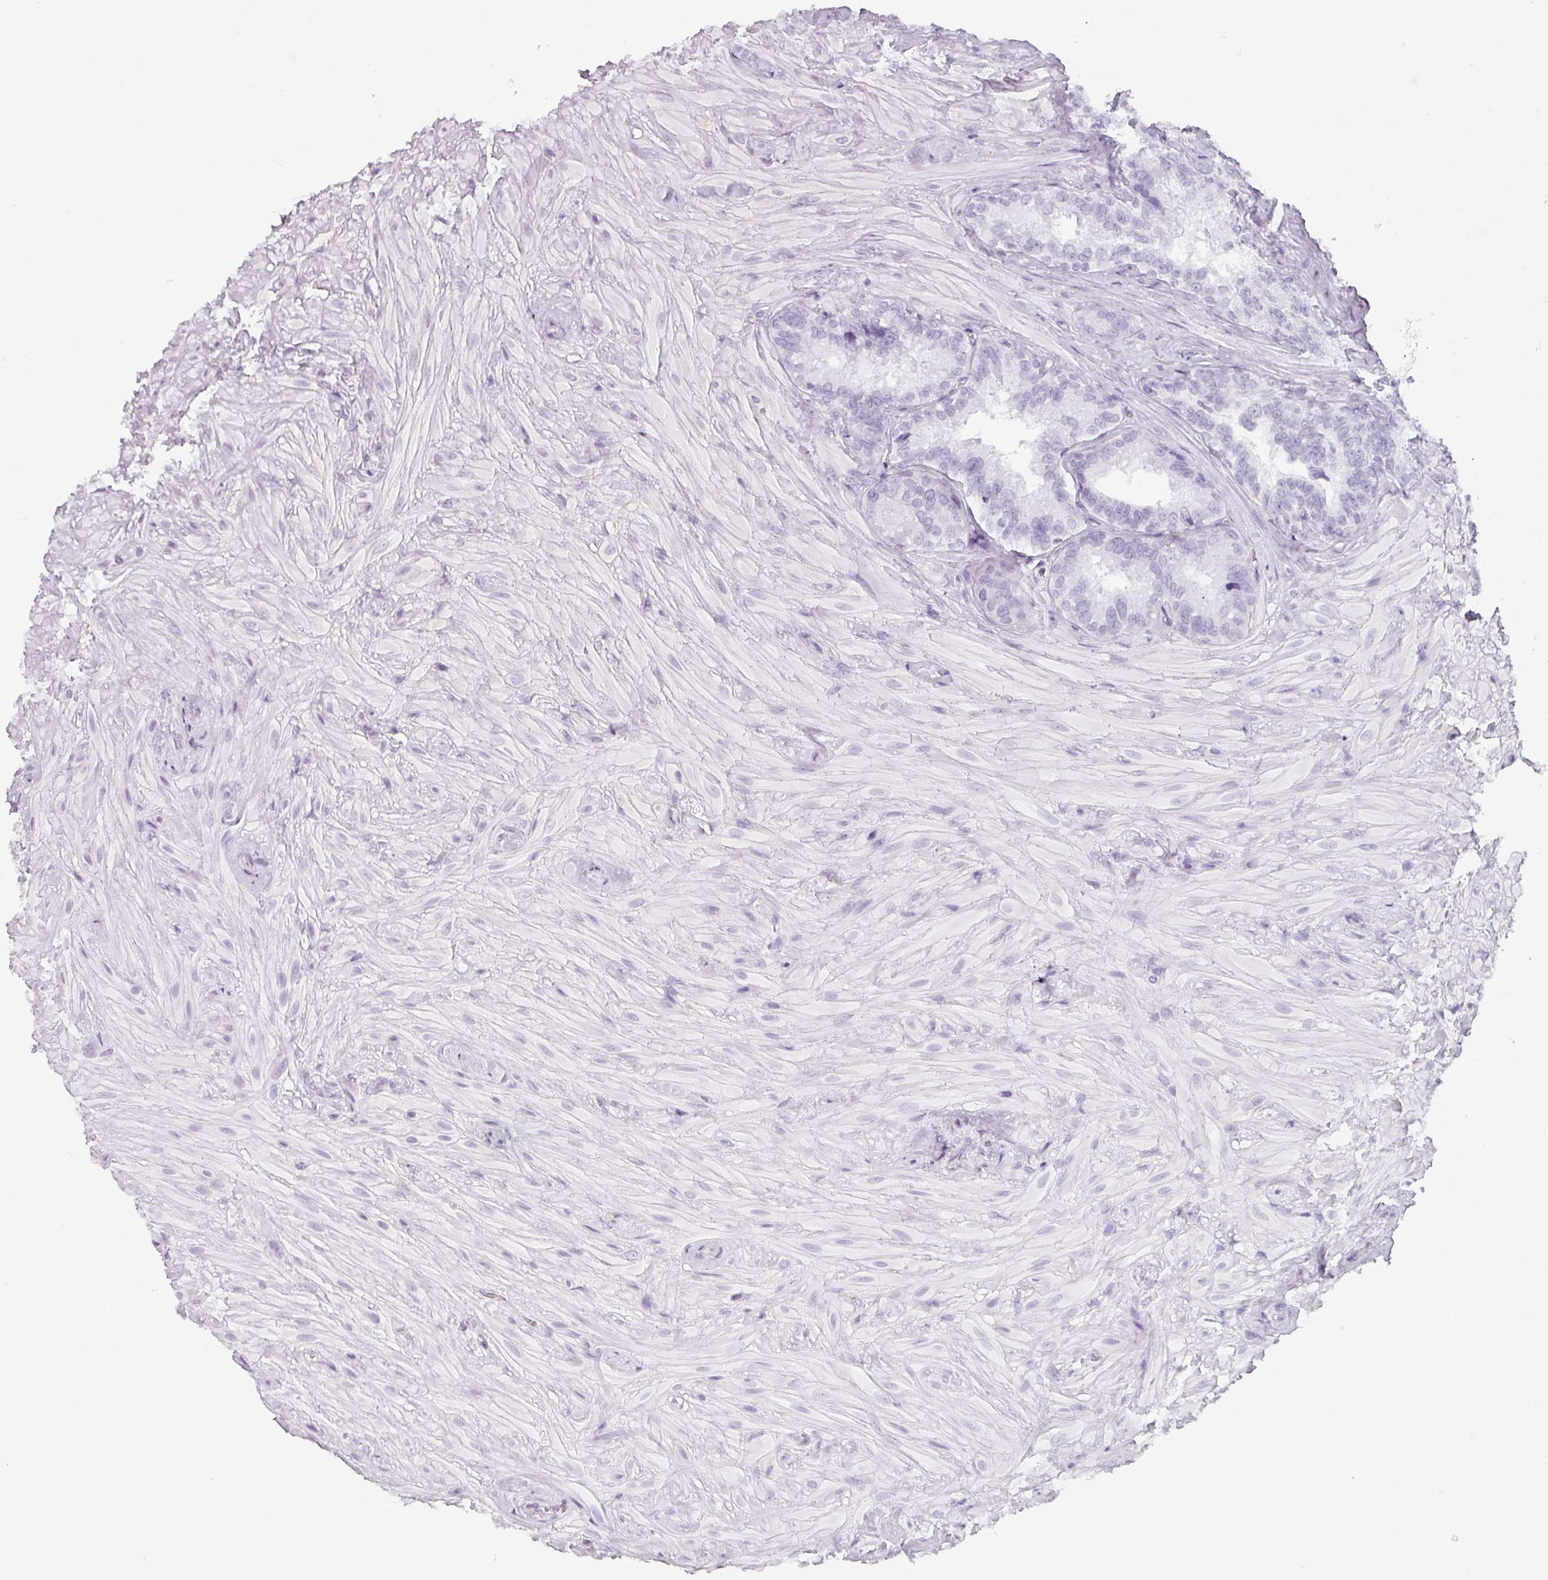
{"staining": {"intensity": "negative", "quantity": "none", "location": "none"}, "tissue": "seminal vesicle", "cell_type": "Glandular cells", "image_type": "normal", "snomed": [{"axis": "morphology", "description": "Normal tissue, NOS"}, {"axis": "topography", "description": "Seminal veicle"}], "caption": "Immunohistochemistry (IHC) of normal seminal vesicle demonstrates no staining in glandular cells.", "gene": "TMEM42", "patient": {"sex": "male", "age": 60}}